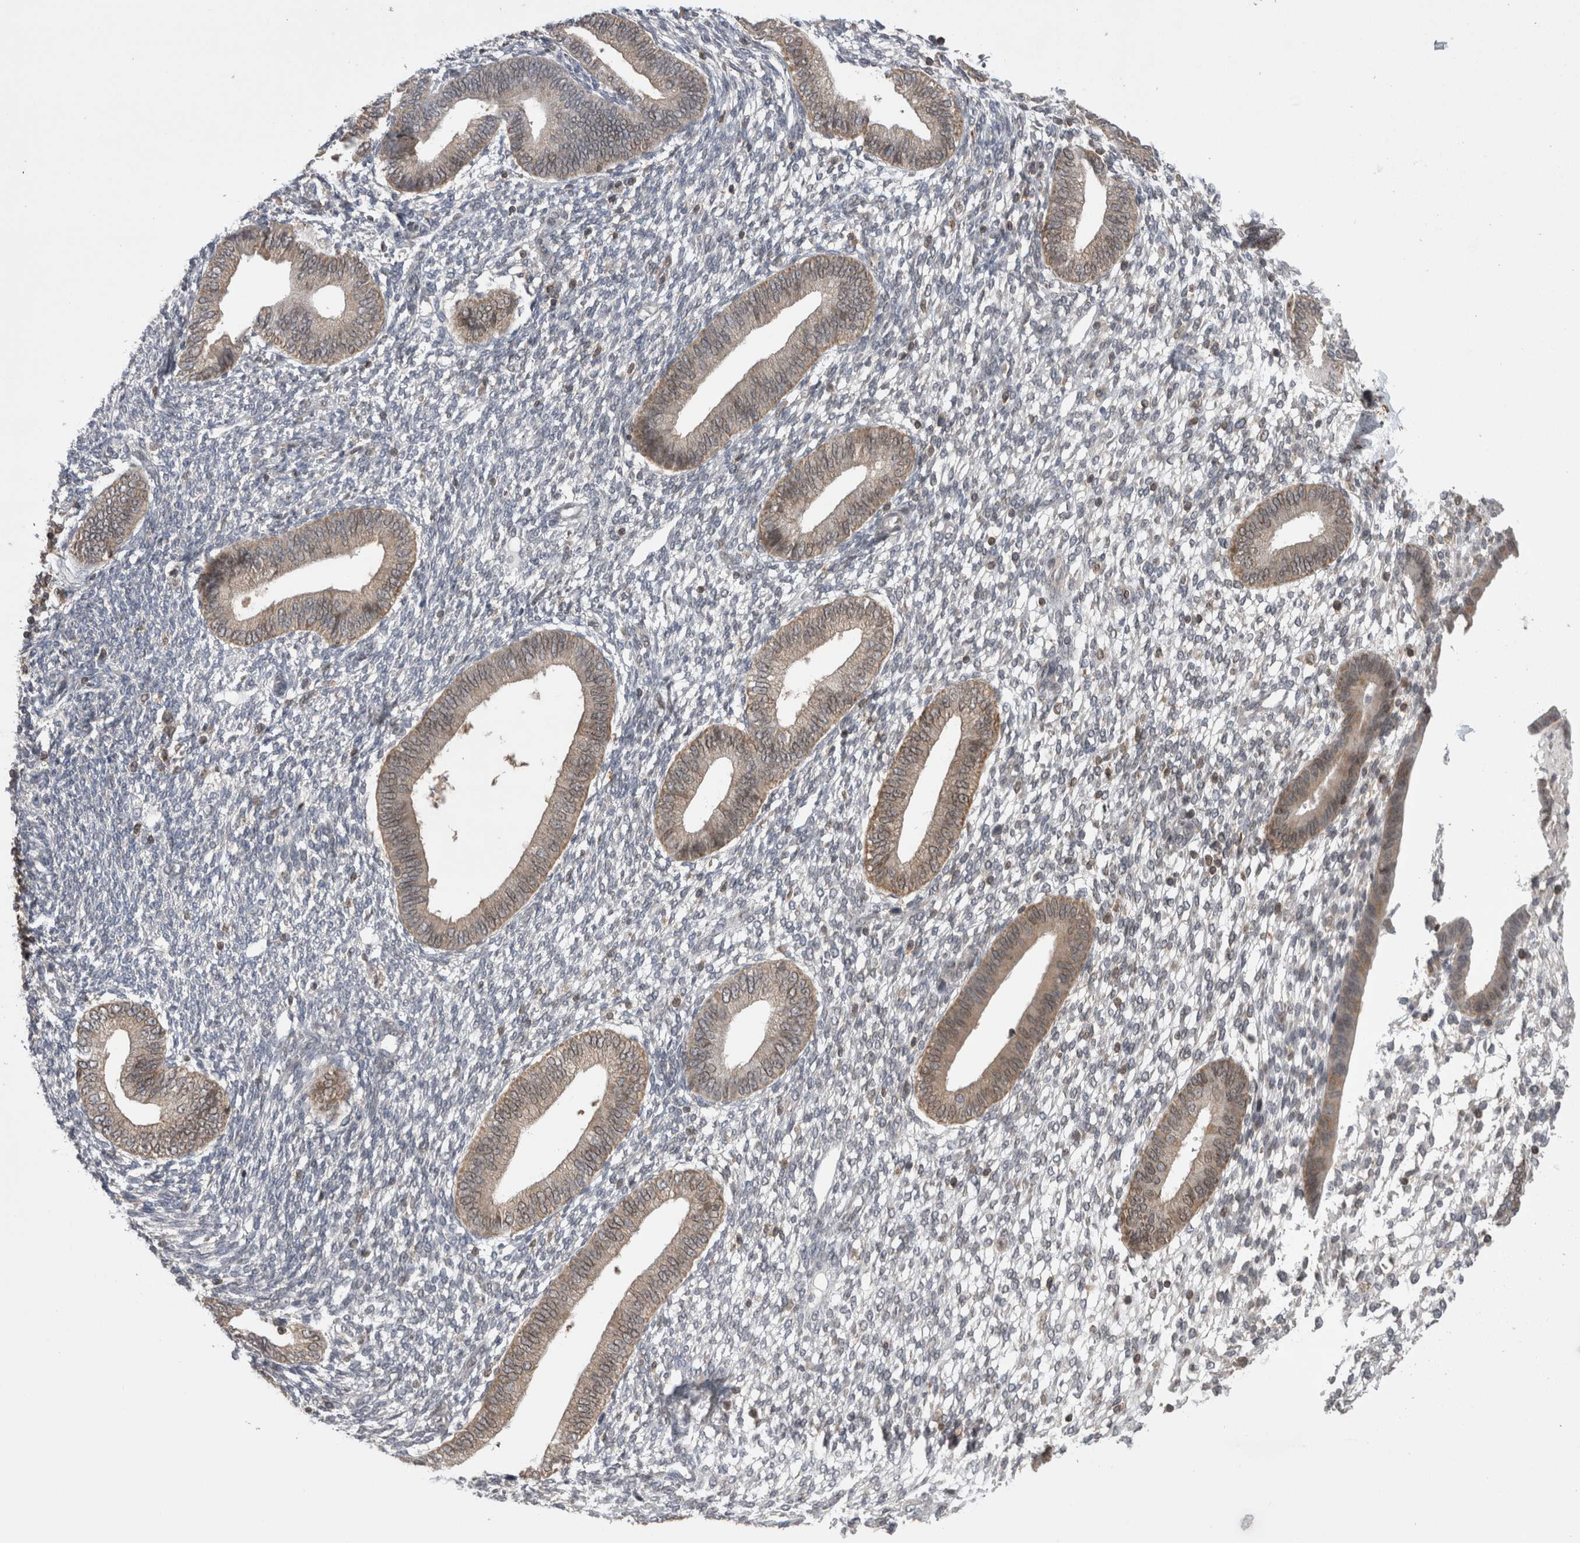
{"staining": {"intensity": "negative", "quantity": "none", "location": "none"}, "tissue": "endometrium", "cell_type": "Cells in endometrial stroma", "image_type": "normal", "snomed": [{"axis": "morphology", "description": "Normal tissue, NOS"}, {"axis": "topography", "description": "Endometrium"}], "caption": "A histopathology image of endometrium stained for a protein exhibits no brown staining in cells in endometrial stroma. (DAB (3,3'-diaminobenzidine) IHC with hematoxylin counter stain).", "gene": "DARS2", "patient": {"sex": "female", "age": 46}}